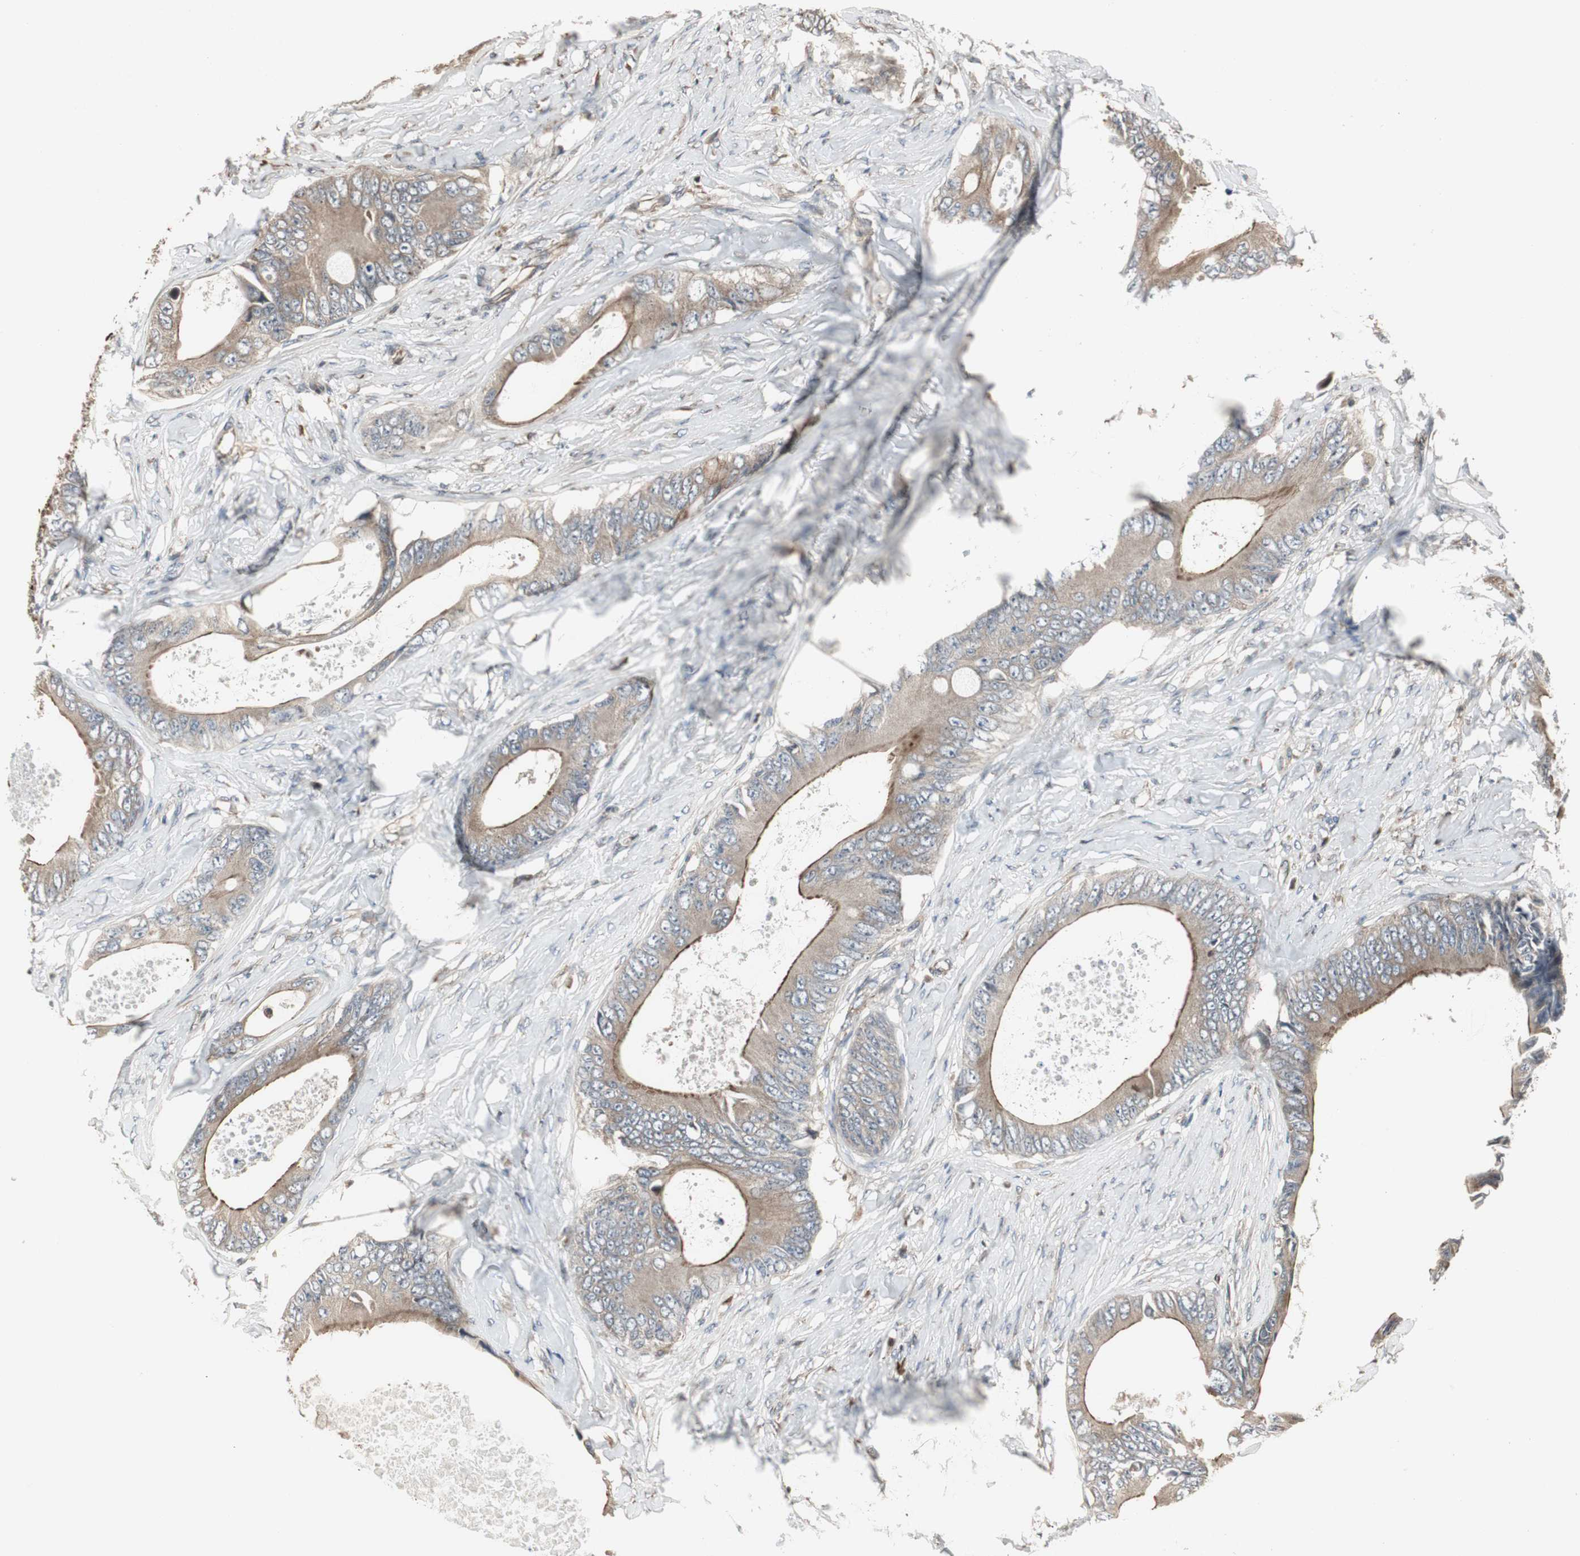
{"staining": {"intensity": "moderate", "quantity": ">75%", "location": "cytoplasmic/membranous"}, "tissue": "colorectal cancer", "cell_type": "Tumor cells", "image_type": "cancer", "snomed": [{"axis": "morphology", "description": "Normal tissue, NOS"}, {"axis": "morphology", "description": "Adenocarcinoma, NOS"}, {"axis": "topography", "description": "Rectum"}, {"axis": "topography", "description": "Peripheral nerve tissue"}], "caption": "Human adenocarcinoma (colorectal) stained with a brown dye displays moderate cytoplasmic/membranous positive staining in about >75% of tumor cells.", "gene": "CHP1", "patient": {"sex": "female", "age": 77}}